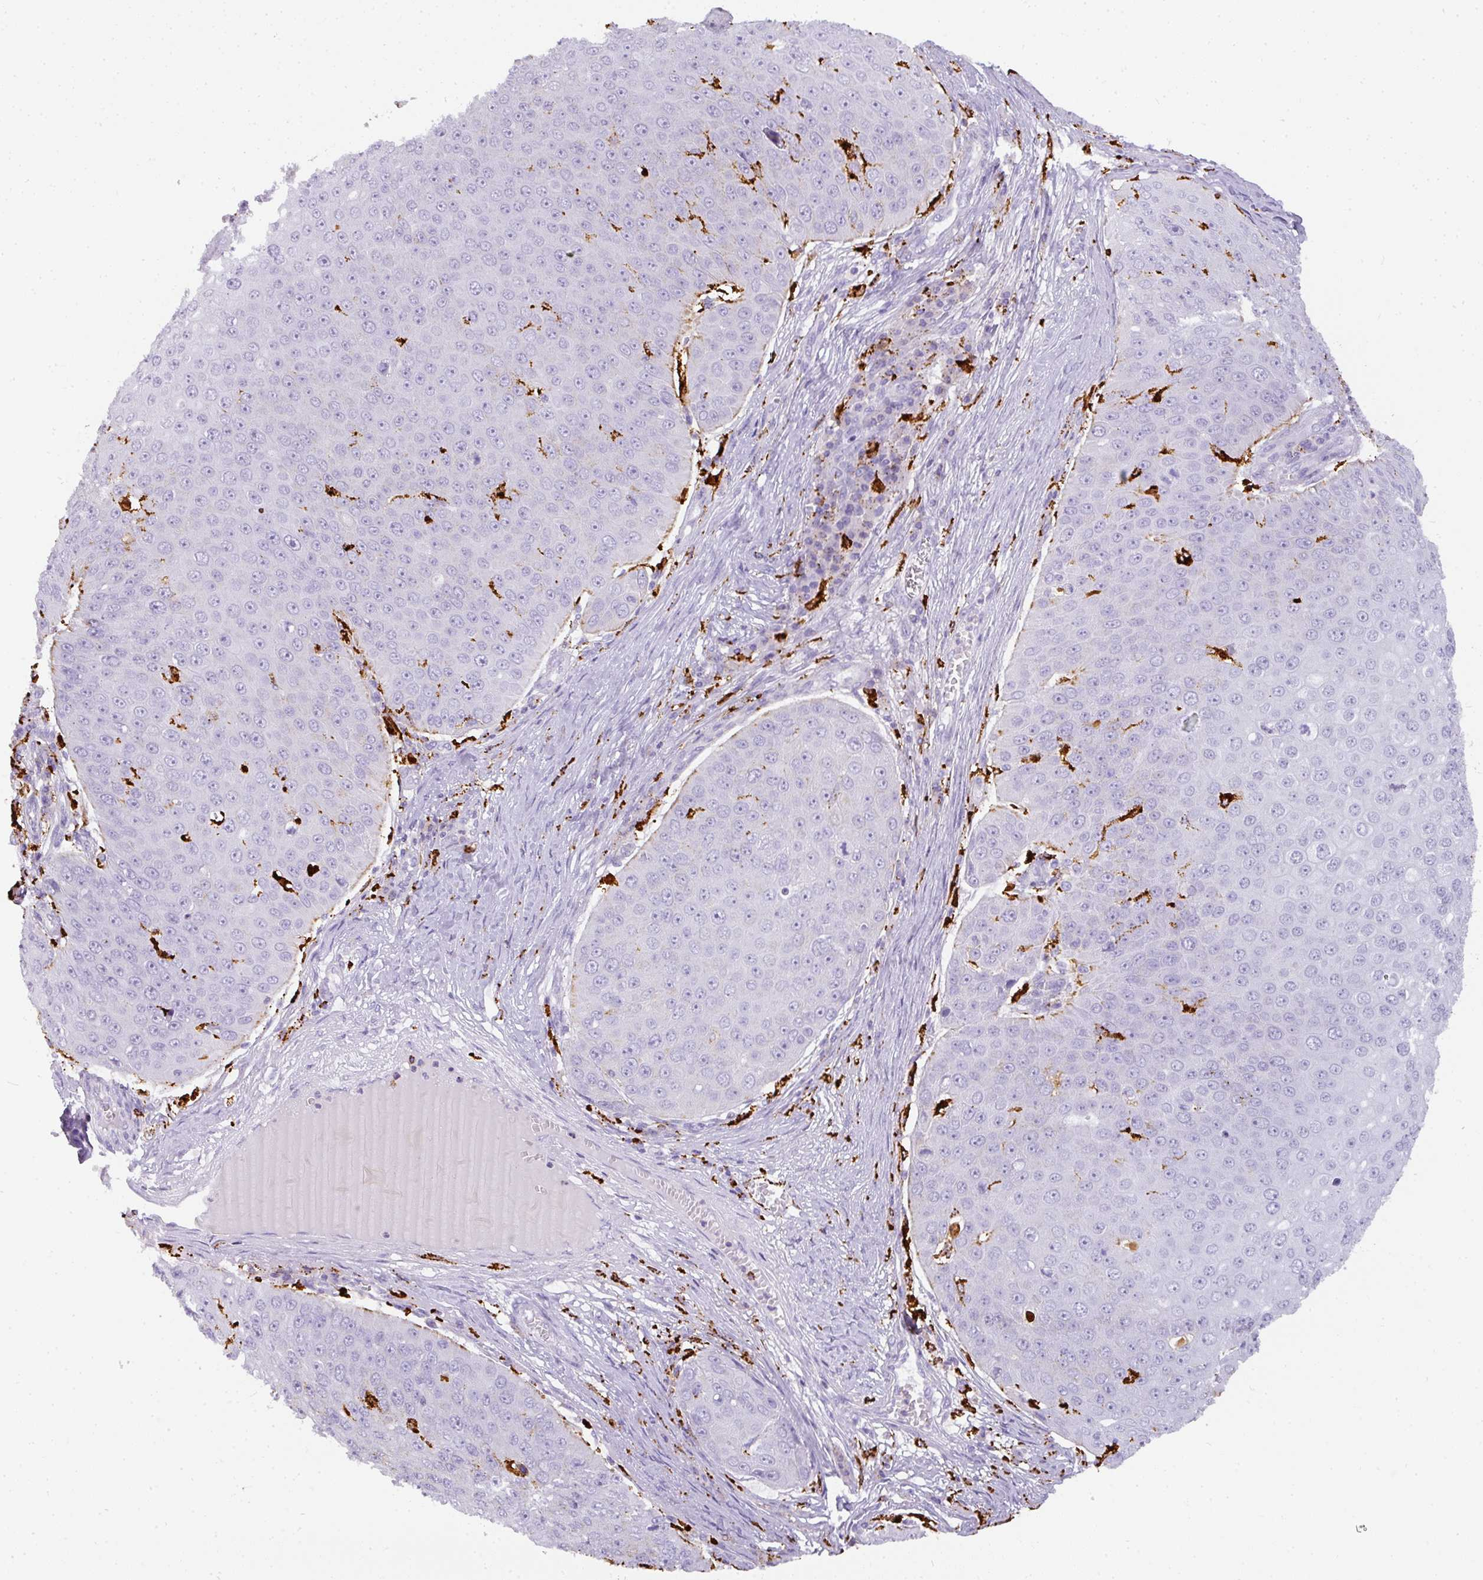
{"staining": {"intensity": "negative", "quantity": "none", "location": "none"}, "tissue": "skin cancer", "cell_type": "Tumor cells", "image_type": "cancer", "snomed": [{"axis": "morphology", "description": "Squamous cell carcinoma, NOS"}, {"axis": "topography", "description": "Skin"}], "caption": "This is an IHC histopathology image of human skin squamous cell carcinoma. There is no positivity in tumor cells.", "gene": "MMACHC", "patient": {"sex": "male", "age": 71}}